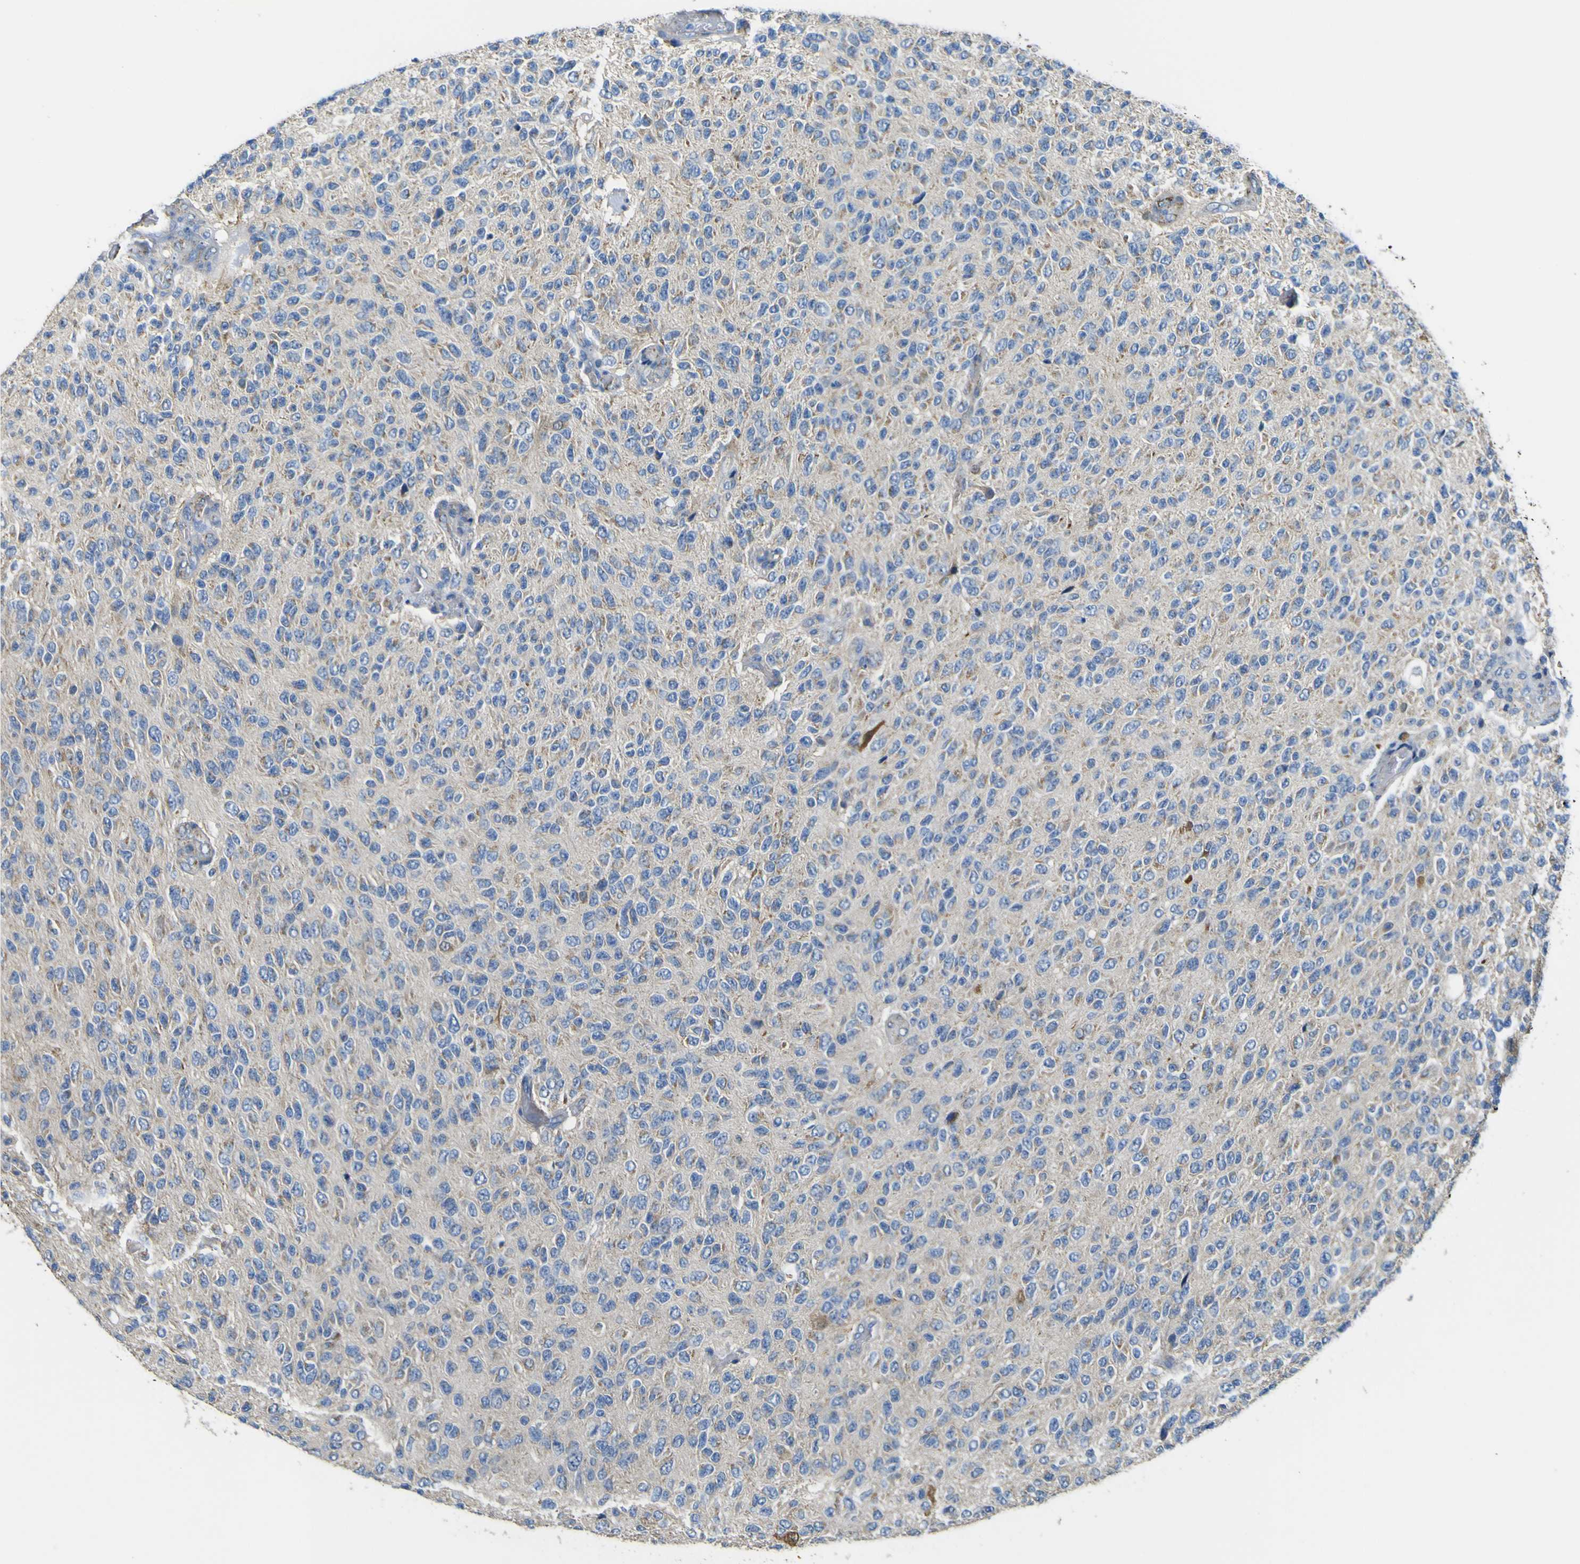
{"staining": {"intensity": "moderate", "quantity": "<25%", "location": "cytoplasmic/membranous"}, "tissue": "glioma", "cell_type": "Tumor cells", "image_type": "cancer", "snomed": [{"axis": "morphology", "description": "Glioma, malignant, High grade"}, {"axis": "topography", "description": "pancreas cauda"}], "caption": "This is an image of immunohistochemistry (IHC) staining of glioma, which shows moderate staining in the cytoplasmic/membranous of tumor cells.", "gene": "ALDH18A1", "patient": {"sex": "male", "age": 60}}